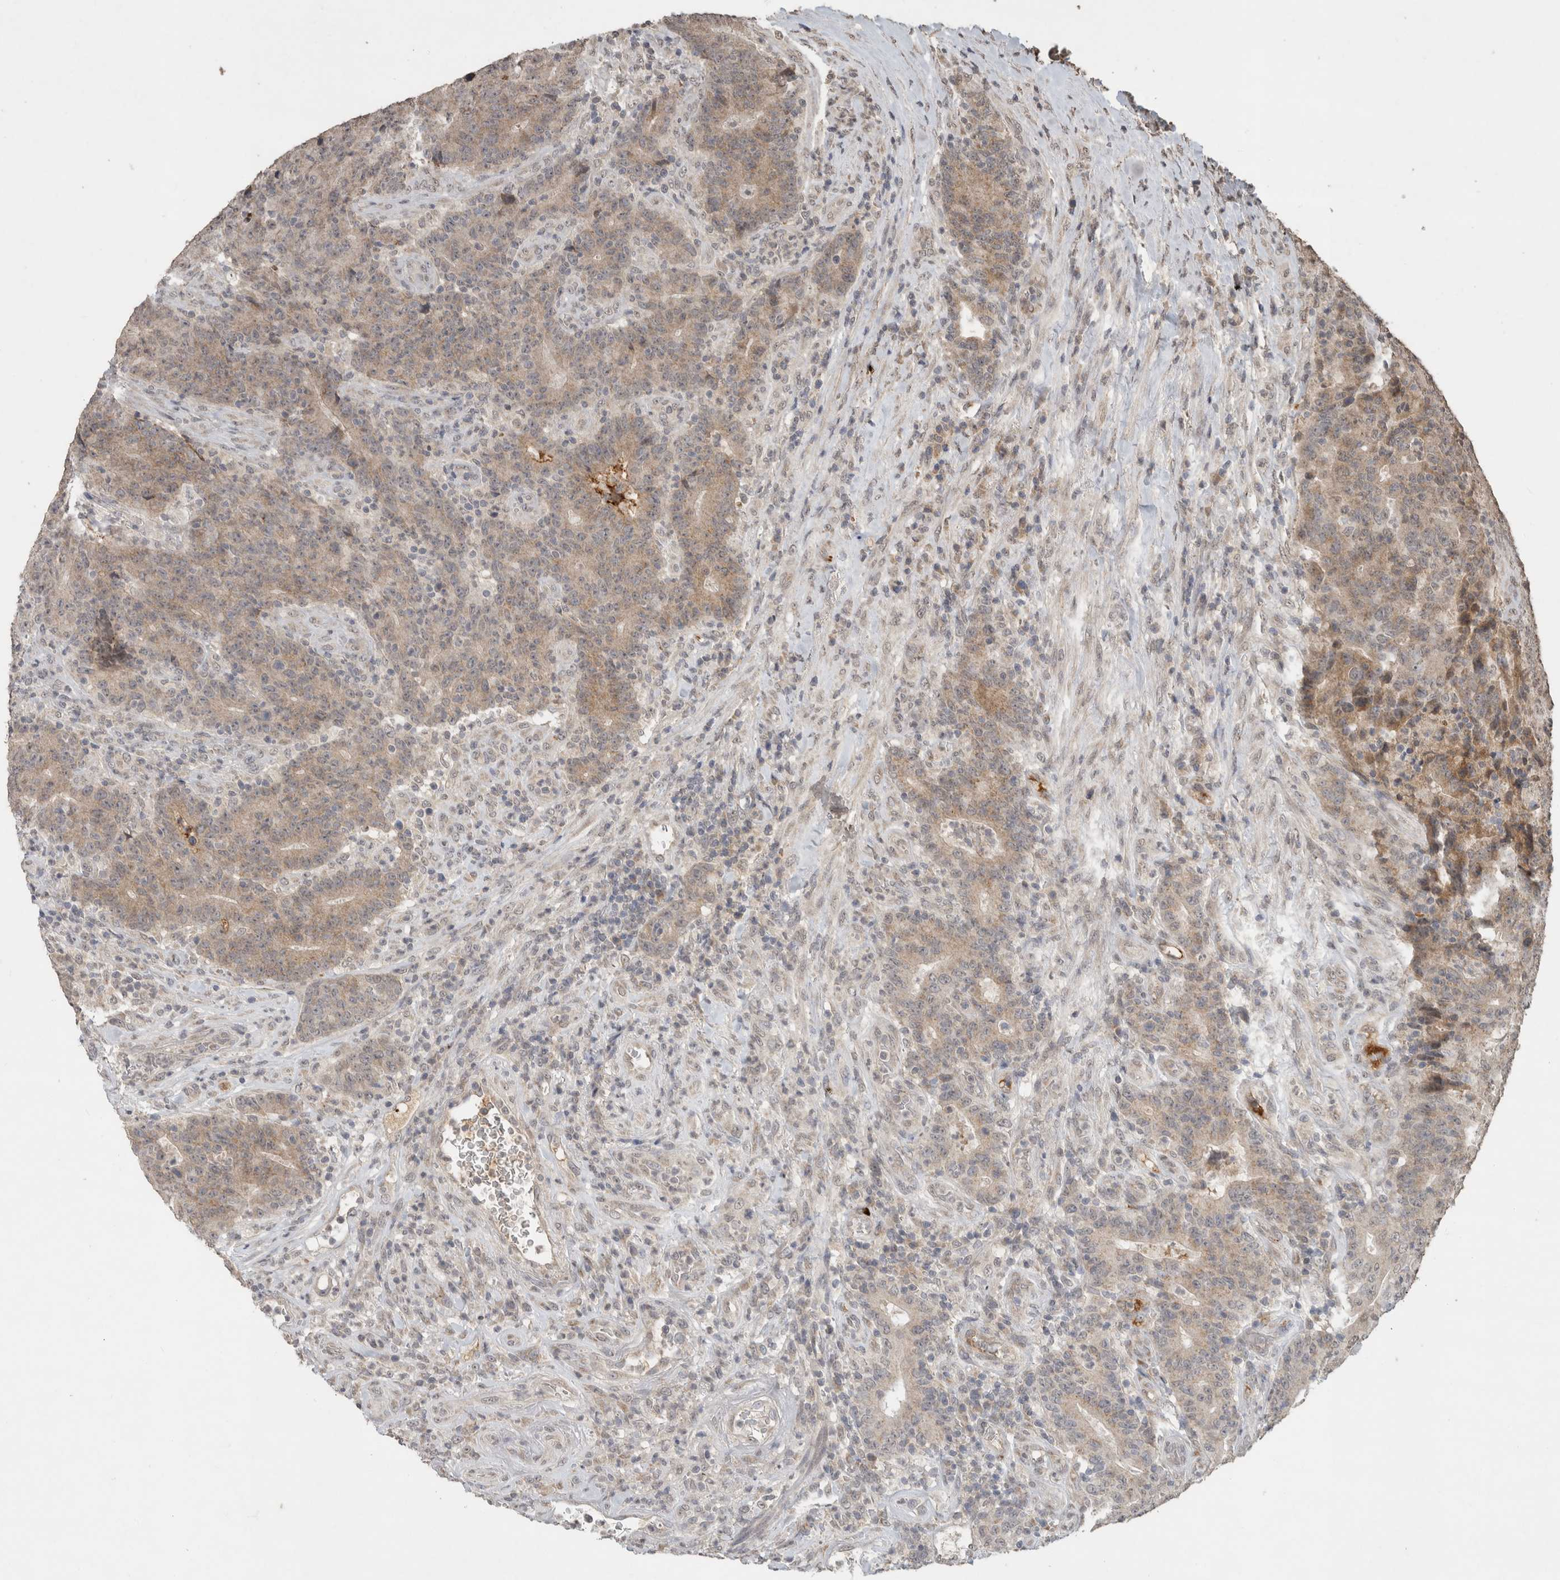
{"staining": {"intensity": "weak", "quantity": ">75%", "location": "cytoplasmic/membranous"}, "tissue": "colorectal cancer", "cell_type": "Tumor cells", "image_type": "cancer", "snomed": [{"axis": "morphology", "description": "Normal tissue, NOS"}, {"axis": "morphology", "description": "Adenocarcinoma, NOS"}, {"axis": "topography", "description": "Colon"}], "caption": "A micrograph of adenocarcinoma (colorectal) stained for a protein reveals weak cytoplasmic/membranous brown staining in tumor cells.", "gene": "FAM3A", "patient": {"sex": "female", "age": 75}}